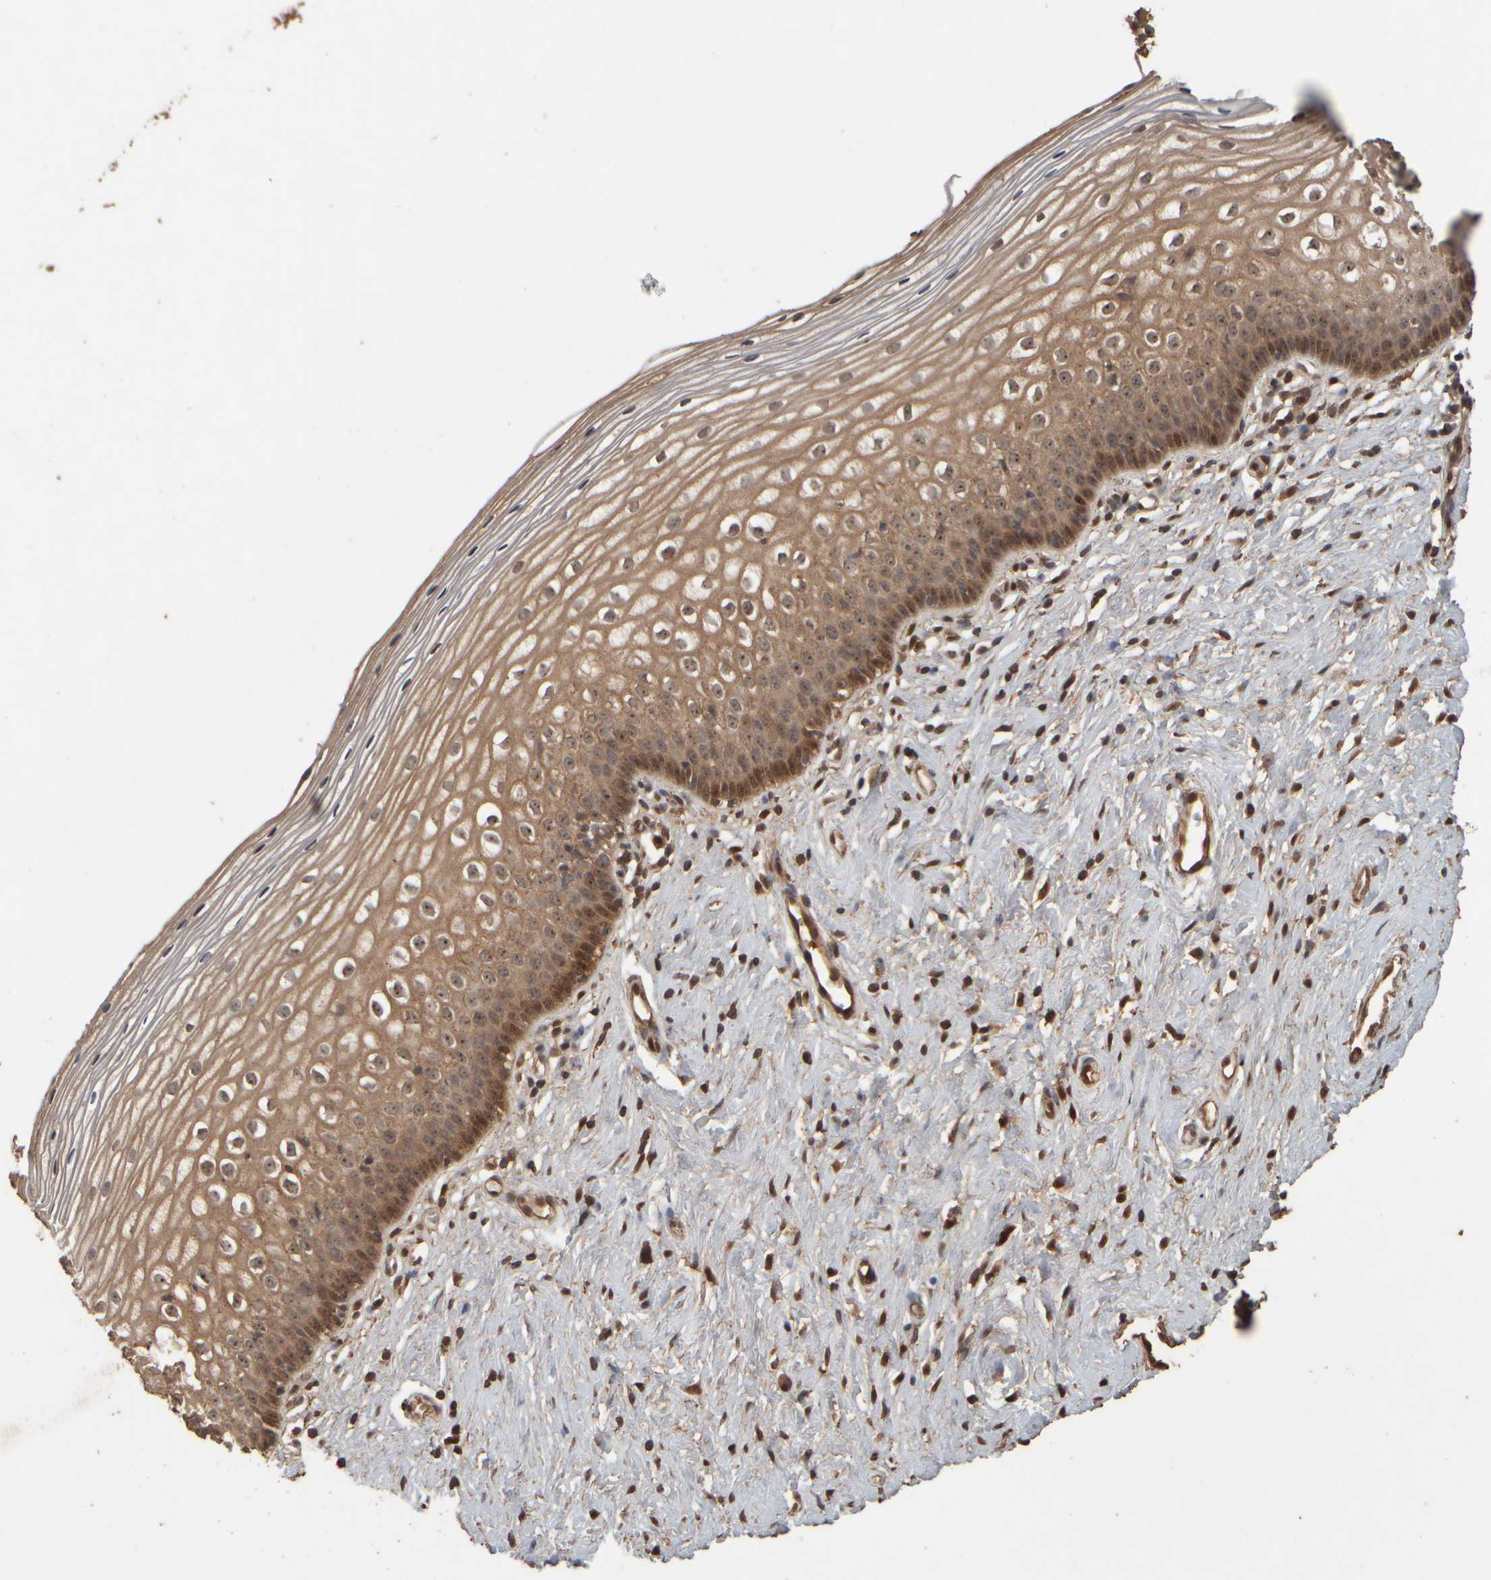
{"staining": {"intensity": "moderate", "quantity": ">75%", "location": "cytoplasmic/membranous,nuclear"}, "tissue": "cervix", "cell_type": "Squamous epithelial cells", "image_type": "normal", "snomed": [{"axis": "morphology", "description": "Normal tissue, NOS"}, {"axis": "topography", "description": "Cervix"}], "caption": "This histopathology image shows immunohistochemistry staining of normal cervix, with medium moderate cytoplasmic/membranous,nuclear positivity in about >75% of squamous epithelial cells.", "gene": "SPHK1", "patient": {"sex": "female", "age": 27}}